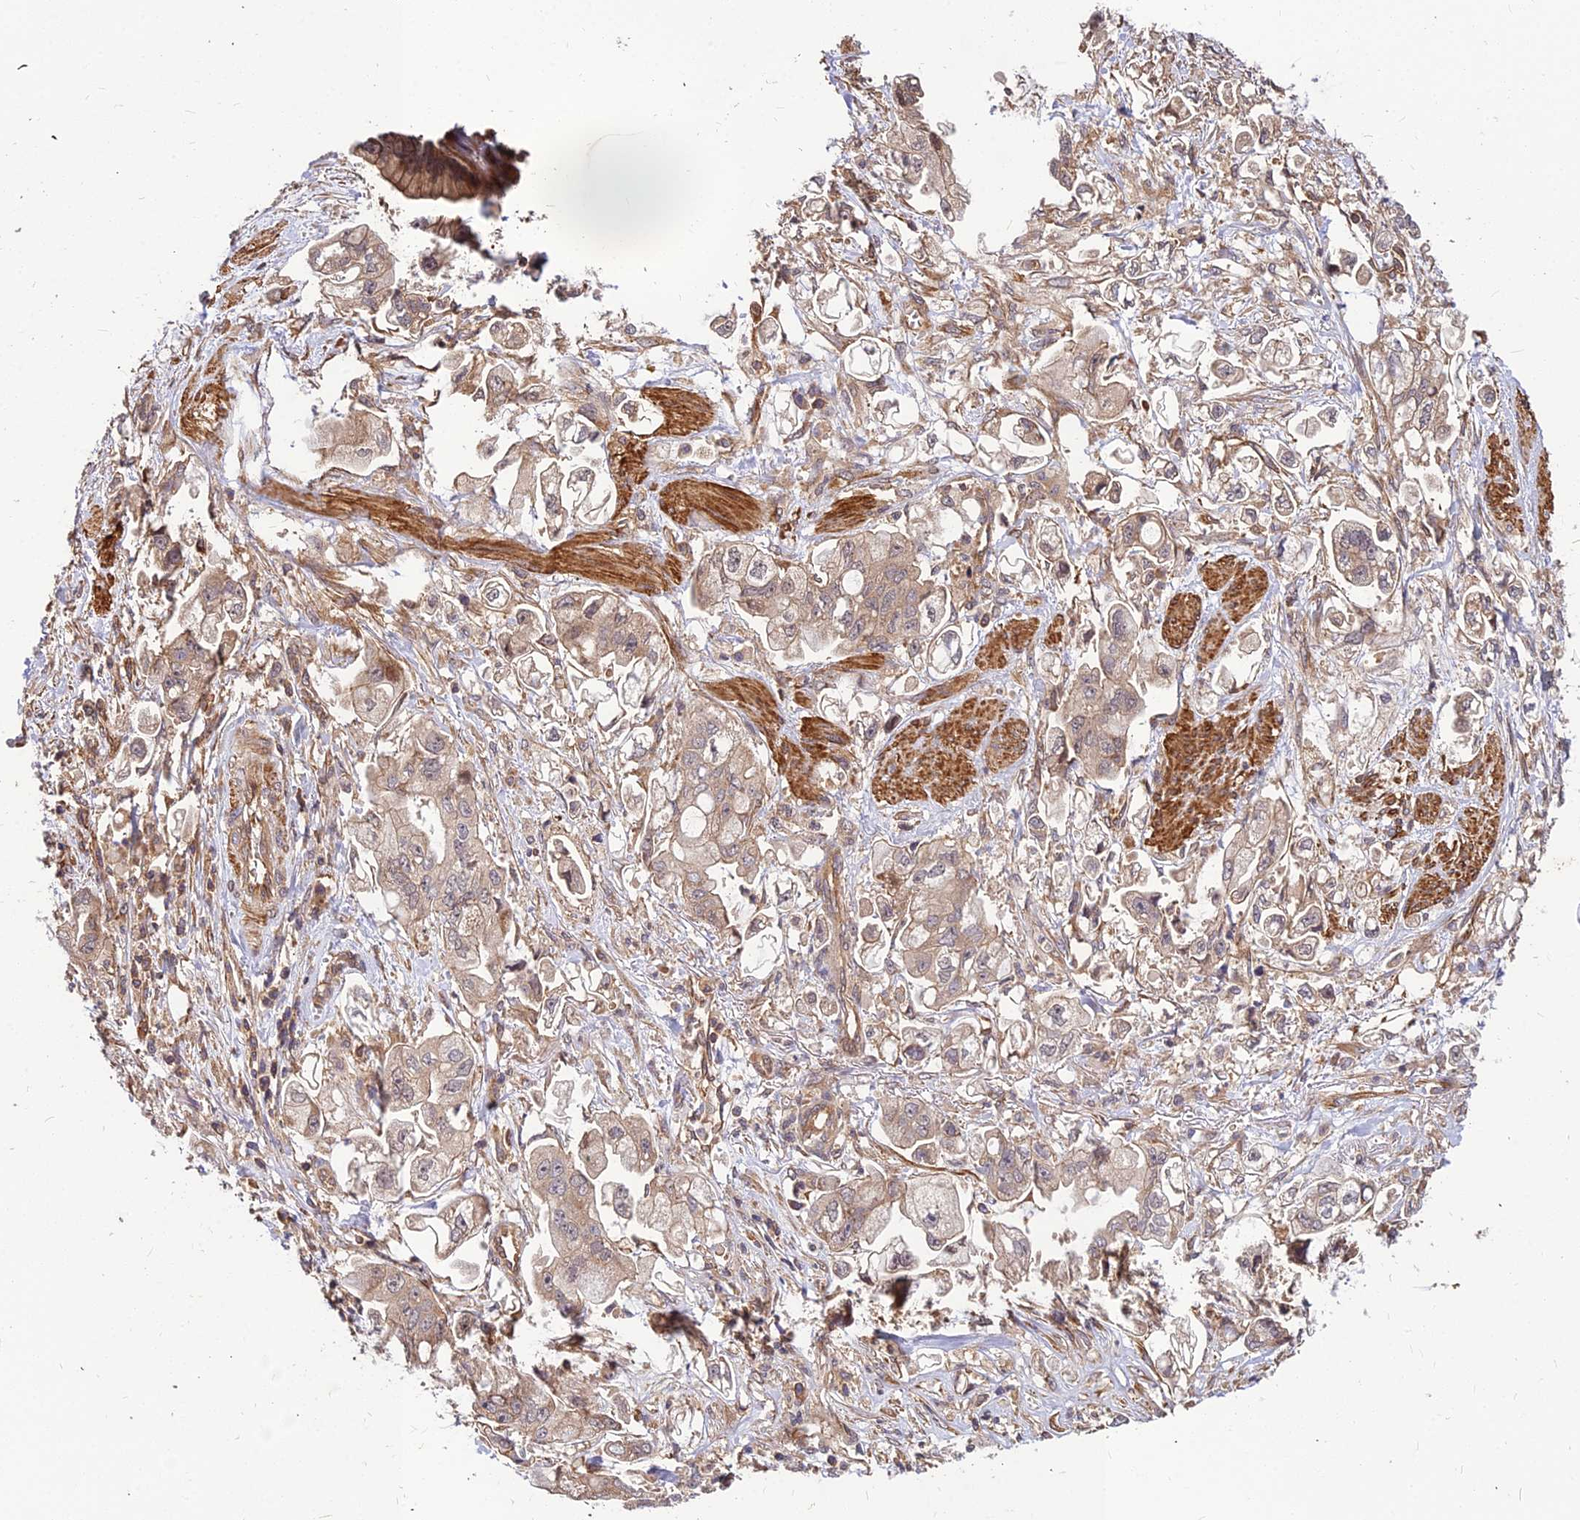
{"staining": {"intensity": "weak", "quantity": "<25%", "location": "cytoplasmic/membranous"}, "tissue": "stomach cancer", "cell_type": "Tumor cells", "image_type": "cancer", "snomed": [{"axis": "morphology", "description": "Adenocarcinoma, NOS"}, {"axis": "topography", "description": "Stomach"}], "caption": "This is a photomicrograph of IHC staining of stomach cancer, which shows no staining in tumor cells.", "gene": "ZNF467", "patient": {"sex": "male", "age": 62}}